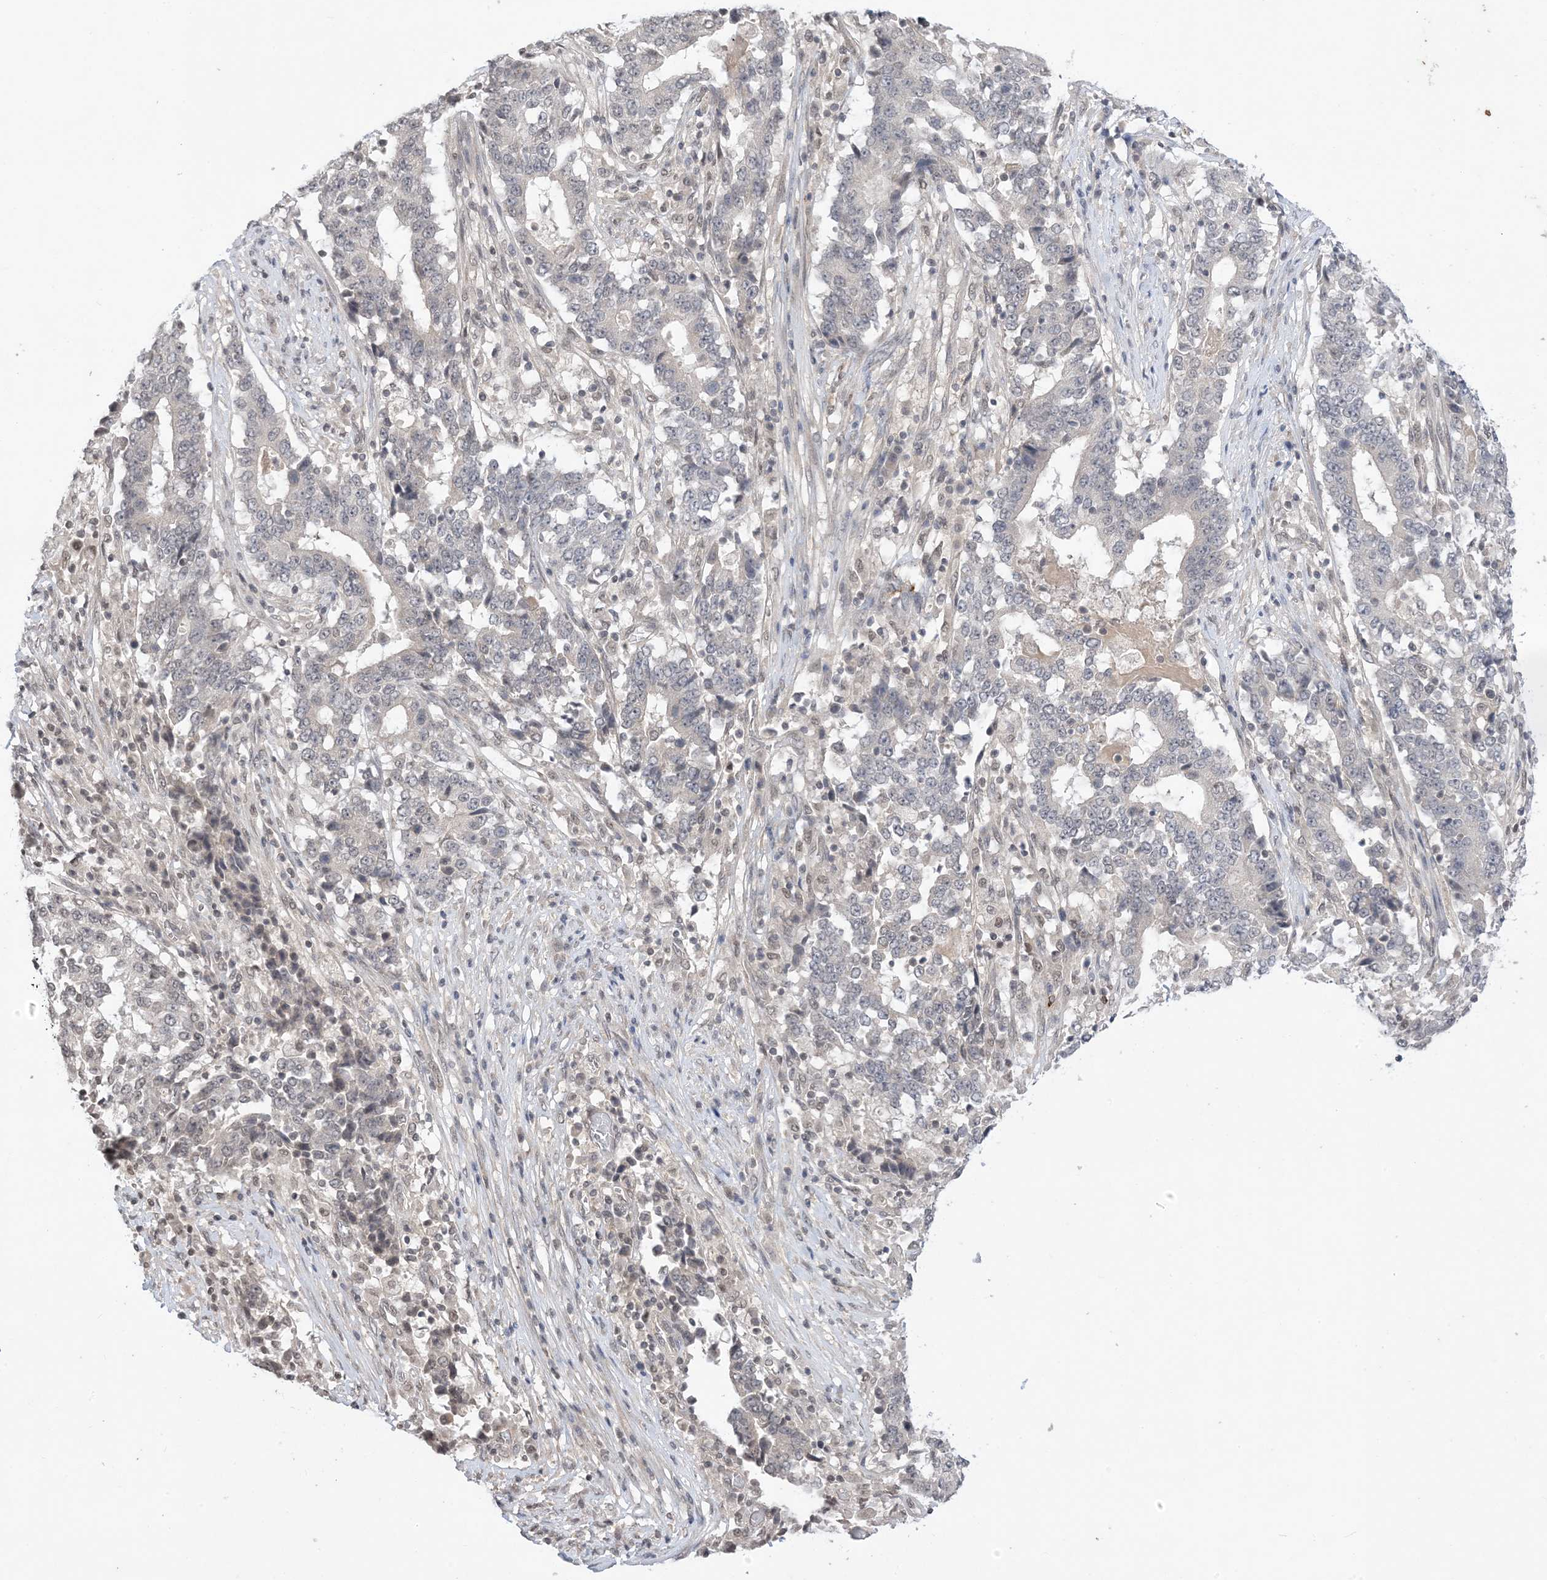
{"staining": {"intensity": "negative", "quantity": "none", "location": "none"}, "tissue": "stomach cancer", "cell_type": "Tumor cells", "image_type": "cancer", "snomed": [{"axis": "morphology", "description": "Adenocarcinoma, NOS"}, {"axis": "topography", "description": "Stomach"}], "caption": "Immunohistochemistry (IHC) of stomach adenocarcinoma exhibits no positivity in tumor cells. (Stains: DAB IHC with hematoxylin counter stain, Microscopy: brightfield microscopy at high magnification).", "gene": "RANBP9", "patient": {"sex": "male", "age": 59}}